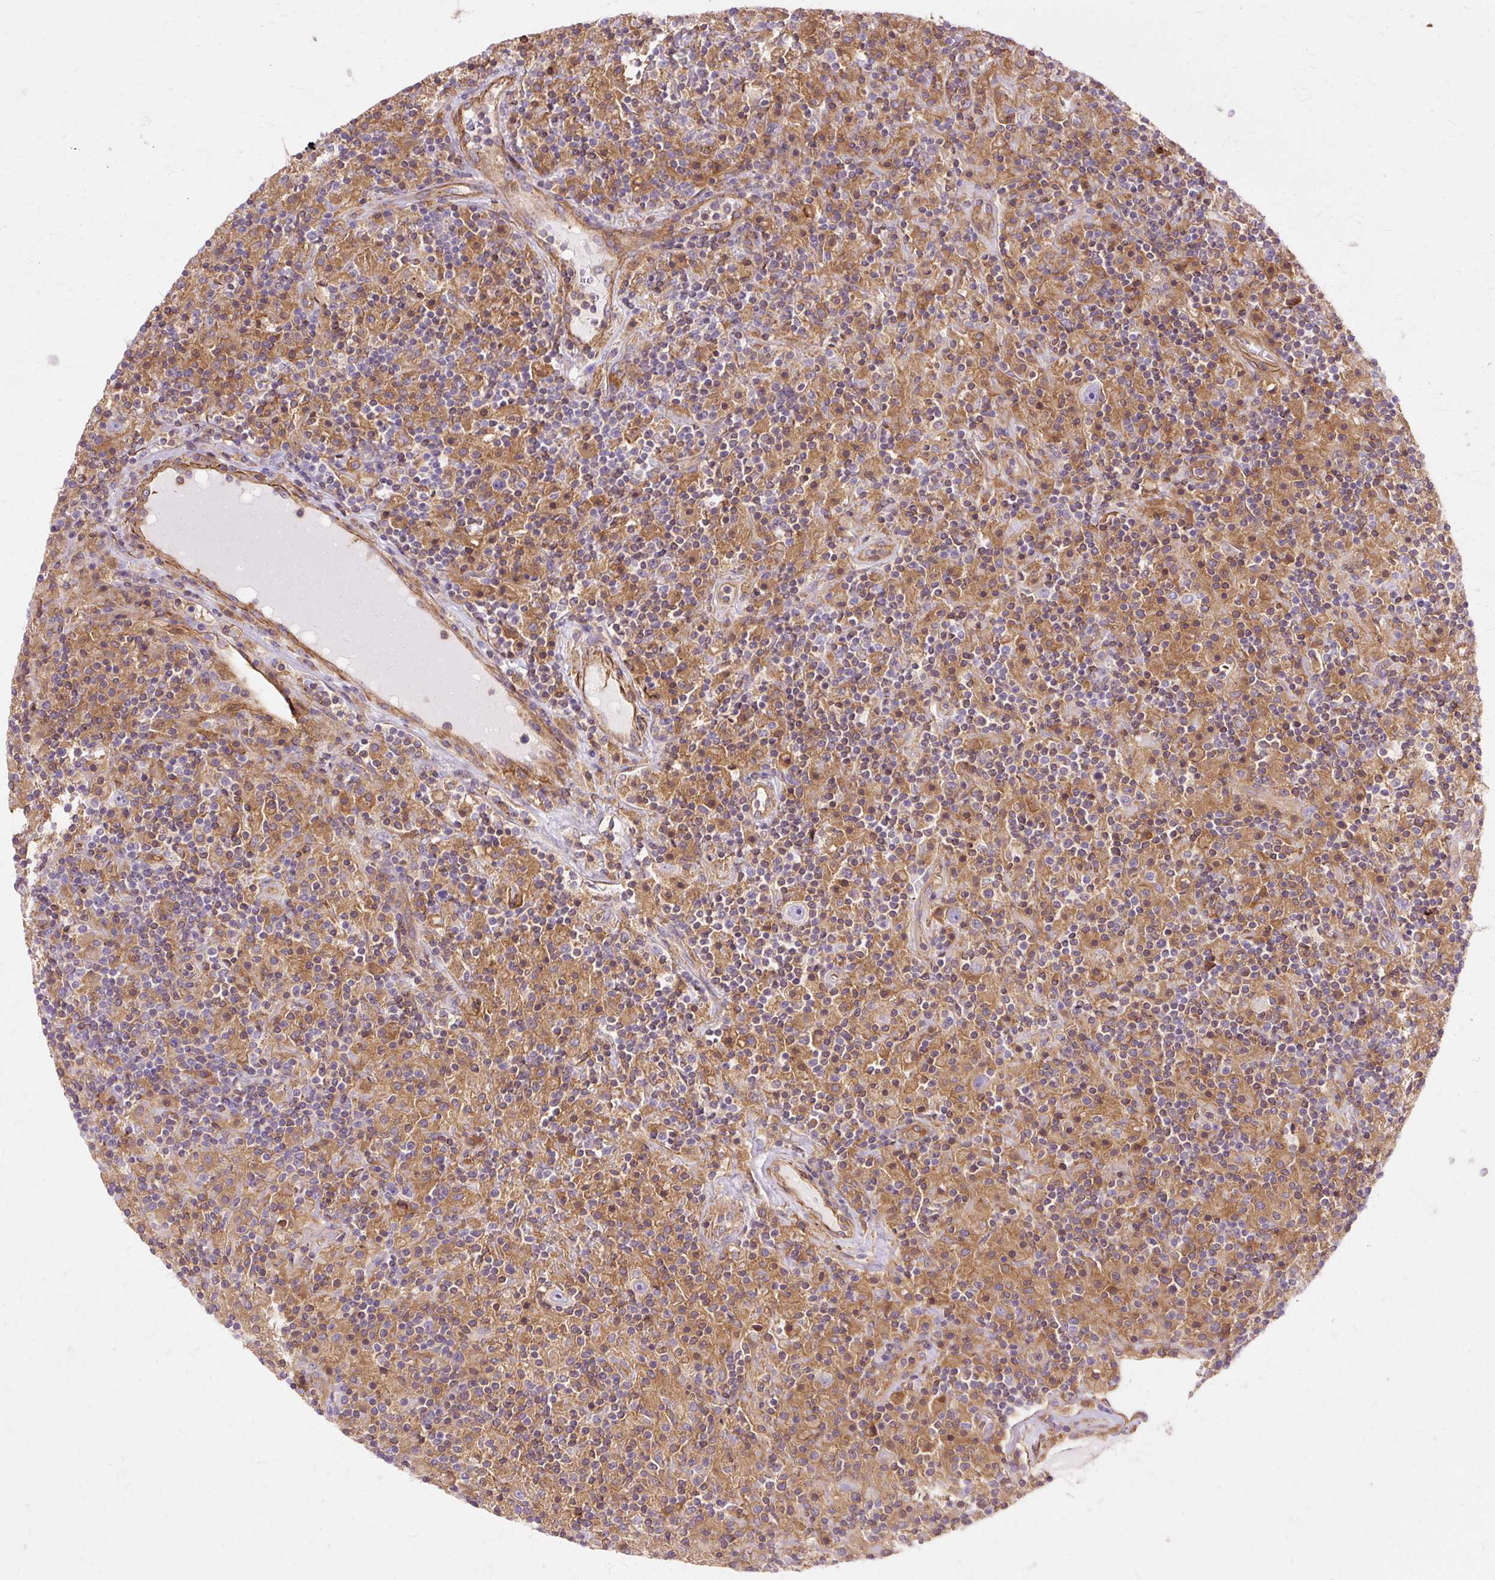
{"staining": {"intensity": "negative", "quantity": "none", "location": "none"}, "tissue": "lymphoma", "cell_type": "Tumor cells", "image_type": "cancer", "snomed": [{"axis": "morphology", "description": "Hodgkin's disease, NOS"}, {"axis": "topography", "description": "Lymph node"}], "caption": "Human lymphoma stained for a protein using immunohistochemistry (IHC) displays no positivity in tumor cells.", "gene": "TBC1D2B", "patient": {"sex": "male", "age": 70}}